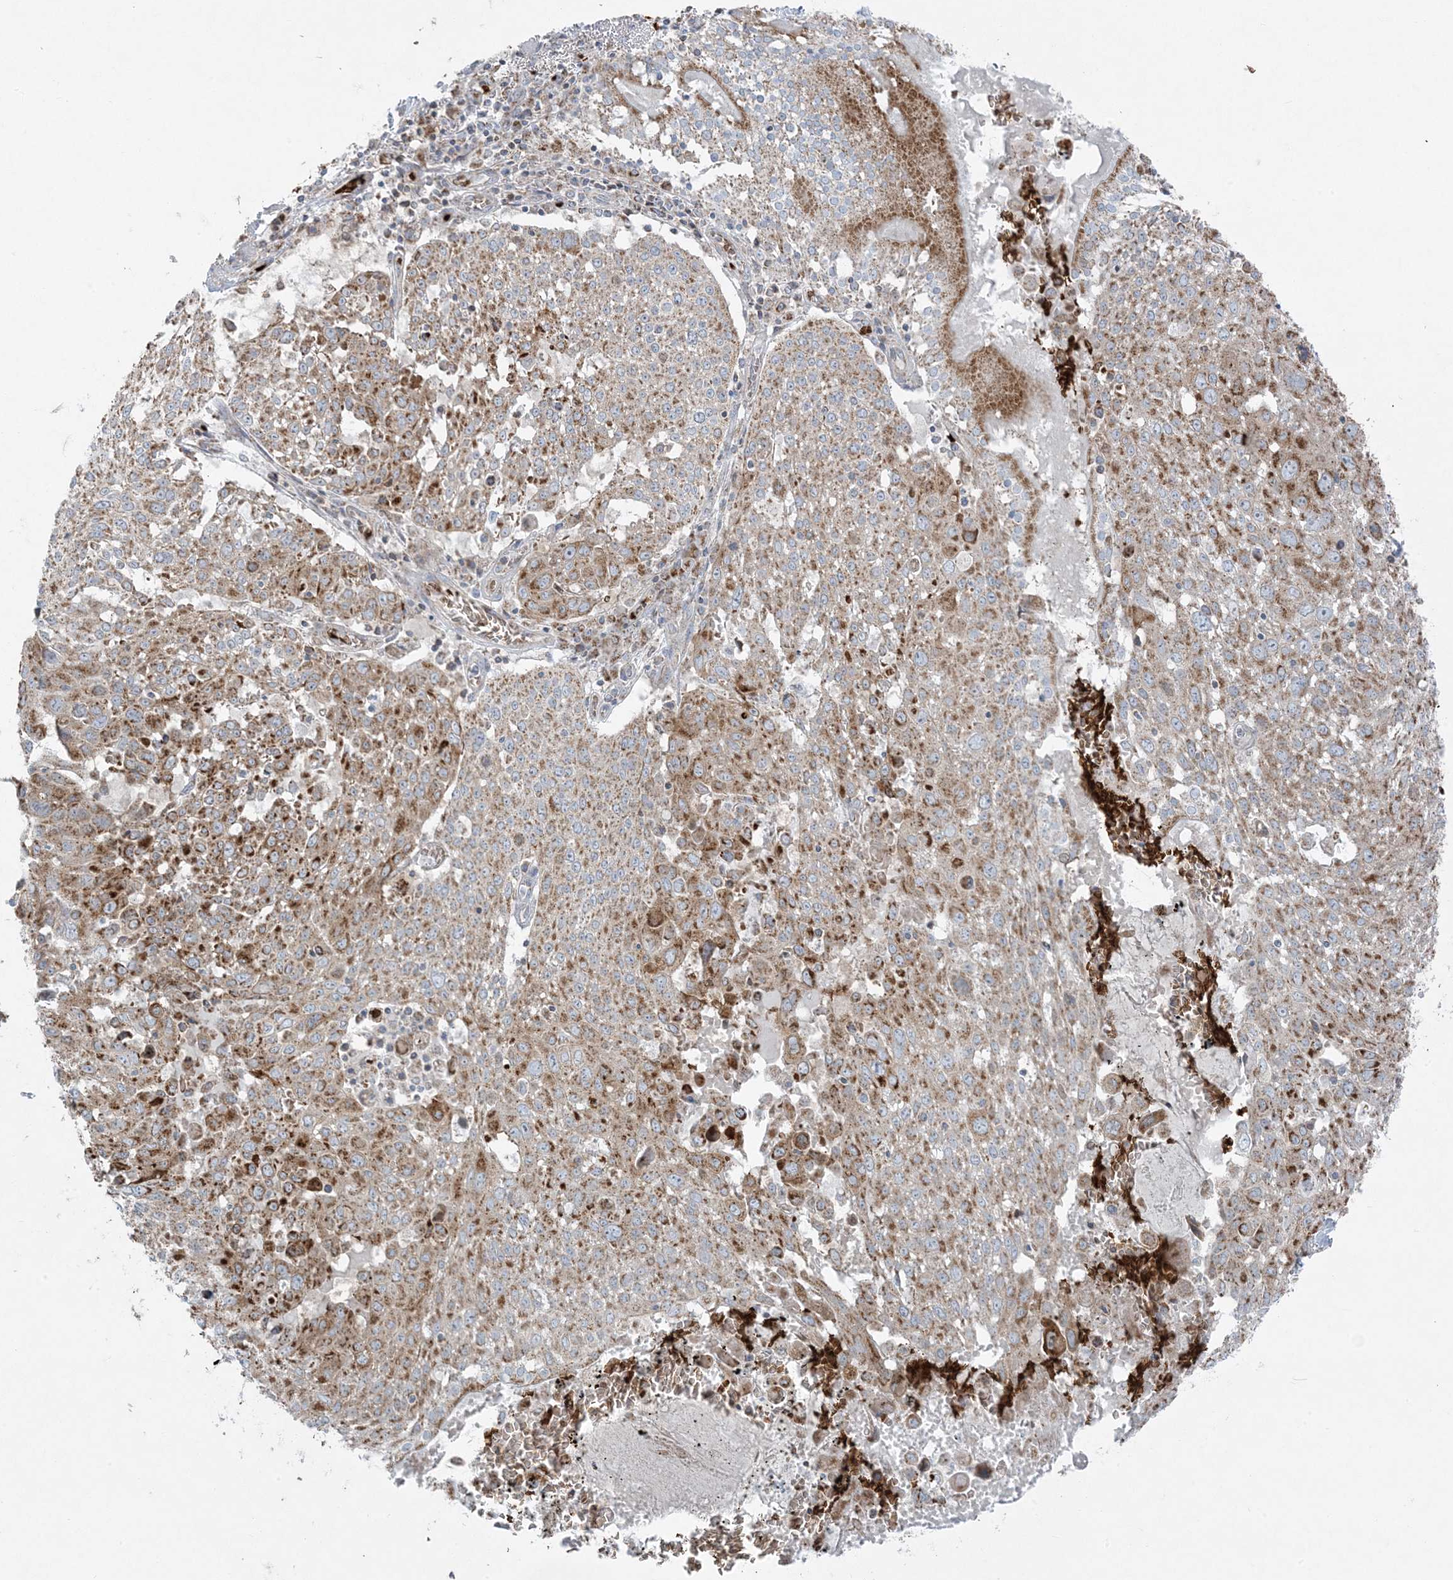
{"staining": {"intensity": "moderate", "quantity": ">75%", "location": "cytoplasmic/membranous"}, "tissue": "lung cancer", "cell_type": "Tumor cells", "image_type": "cancer", "snomed": [{"axis": "morphology", "description": "Squamous cell carcinoma, NOS"}, {"axis": "topography", "description": "Lung"}], "caption": "Protein expression analysis of squamous cell carcinoma (lung) displays moderate cytoplasmic/membranous positivity in about >75% of tumor cells.", "gene": "PIK3R4", "patient": {"sex": "male", "age": 65}}